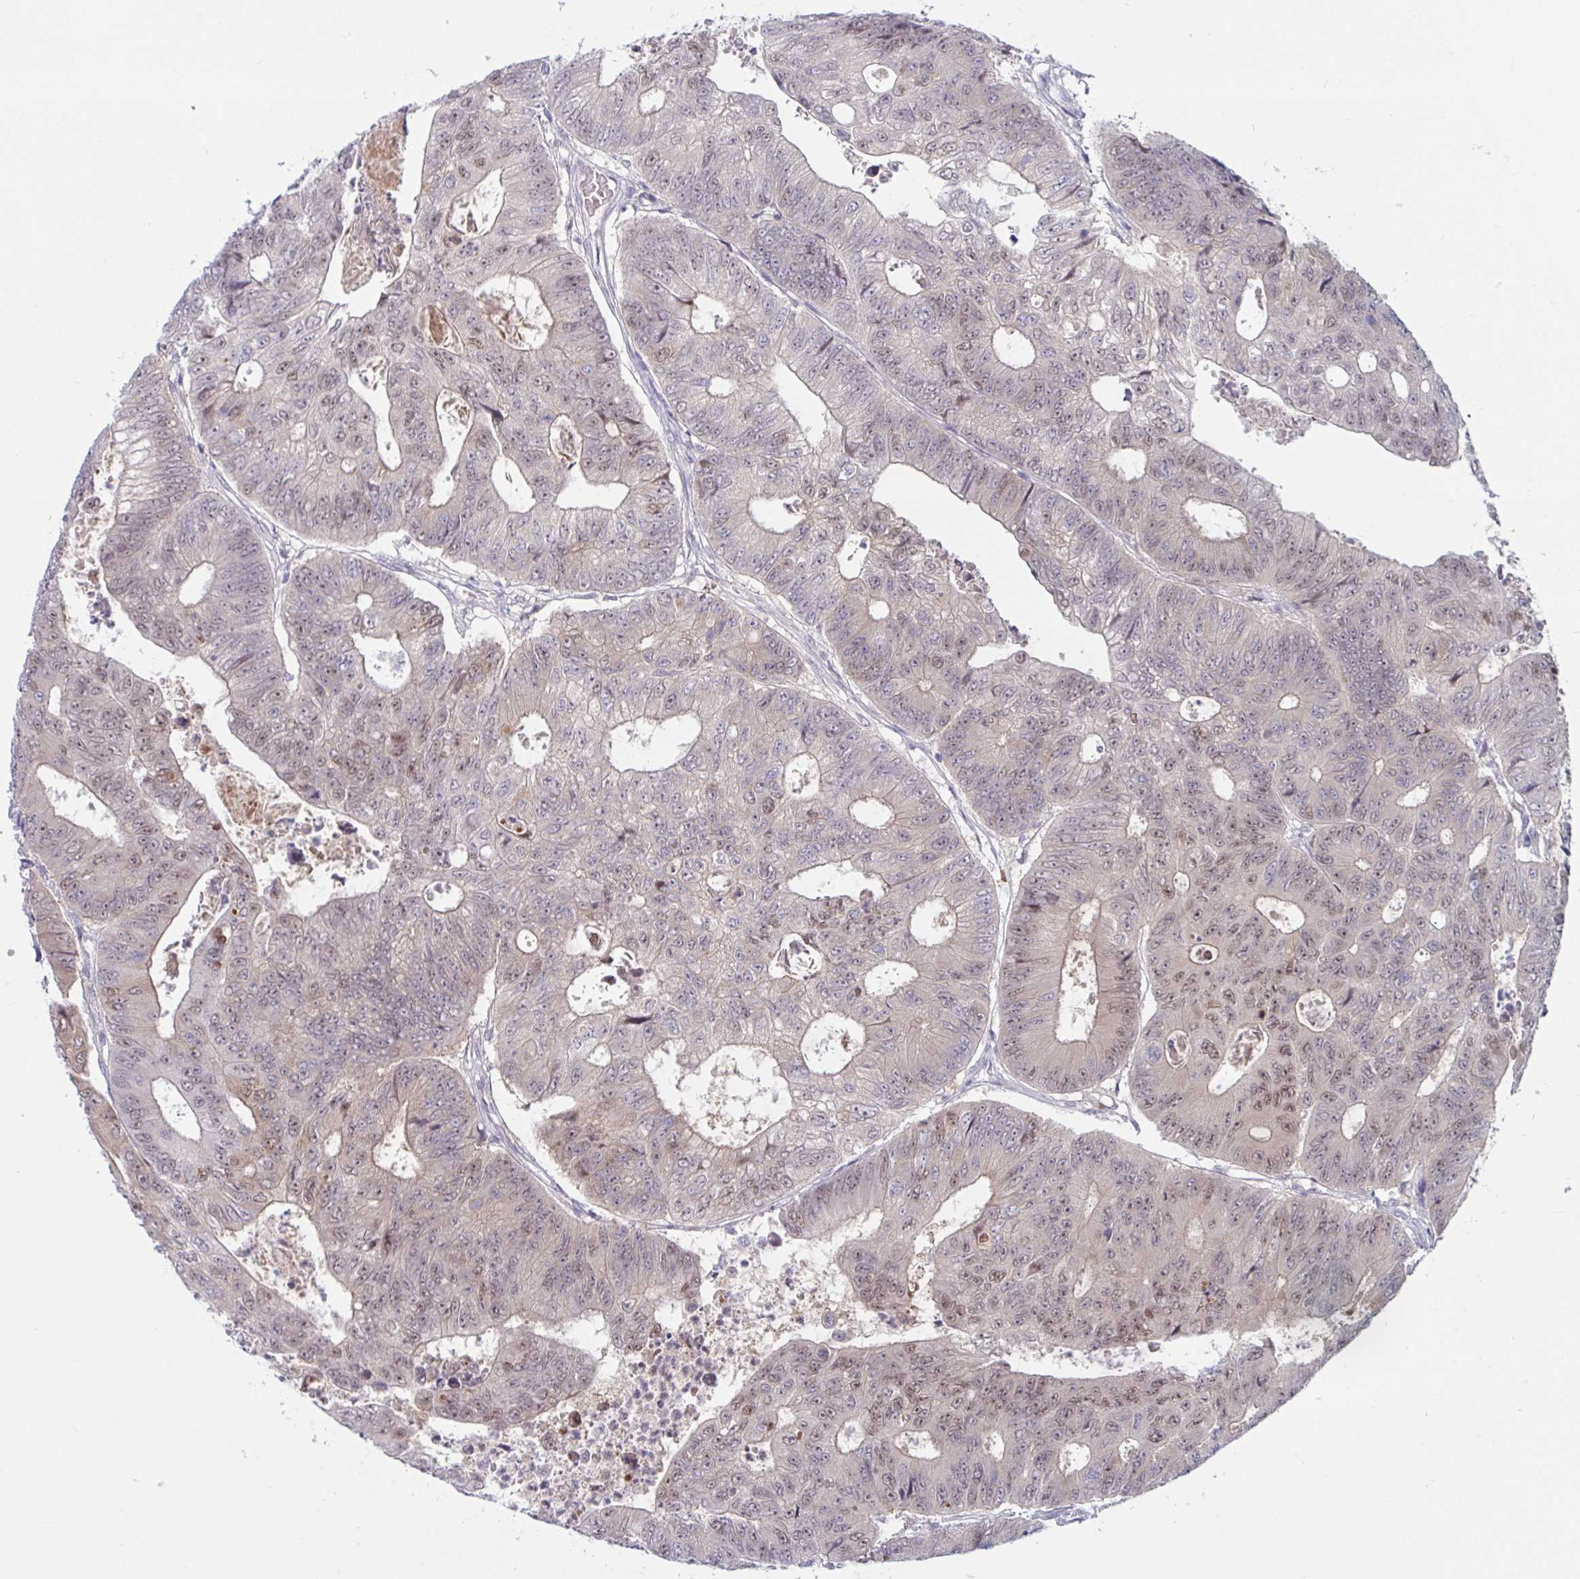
{"staining": {"intensity": "weak", "quantity": "25%-75%", "location": "cytoplasmic/membranous,nuclear"}, "tissue": "colorectal cancer", "cell_type": "Tumor cells", "image_type": "cancer", "snomed": [{"axis": "morphology", "description": "Adenocarcinoma, NOS"}, {"axis": "topography", "description": "Colon"}], "caption": "Immunohistochemistry (IHC) photomicrograph of human colorectal cancer (adenocarcinoma) stained for a protein (brown), which reveals low levels of weak cytoplasmic/membranous and nuclear expression in about 25%-75% of tumor cells.", "gene": "TSN", "patient": {"sex": "female", "age": 48}}